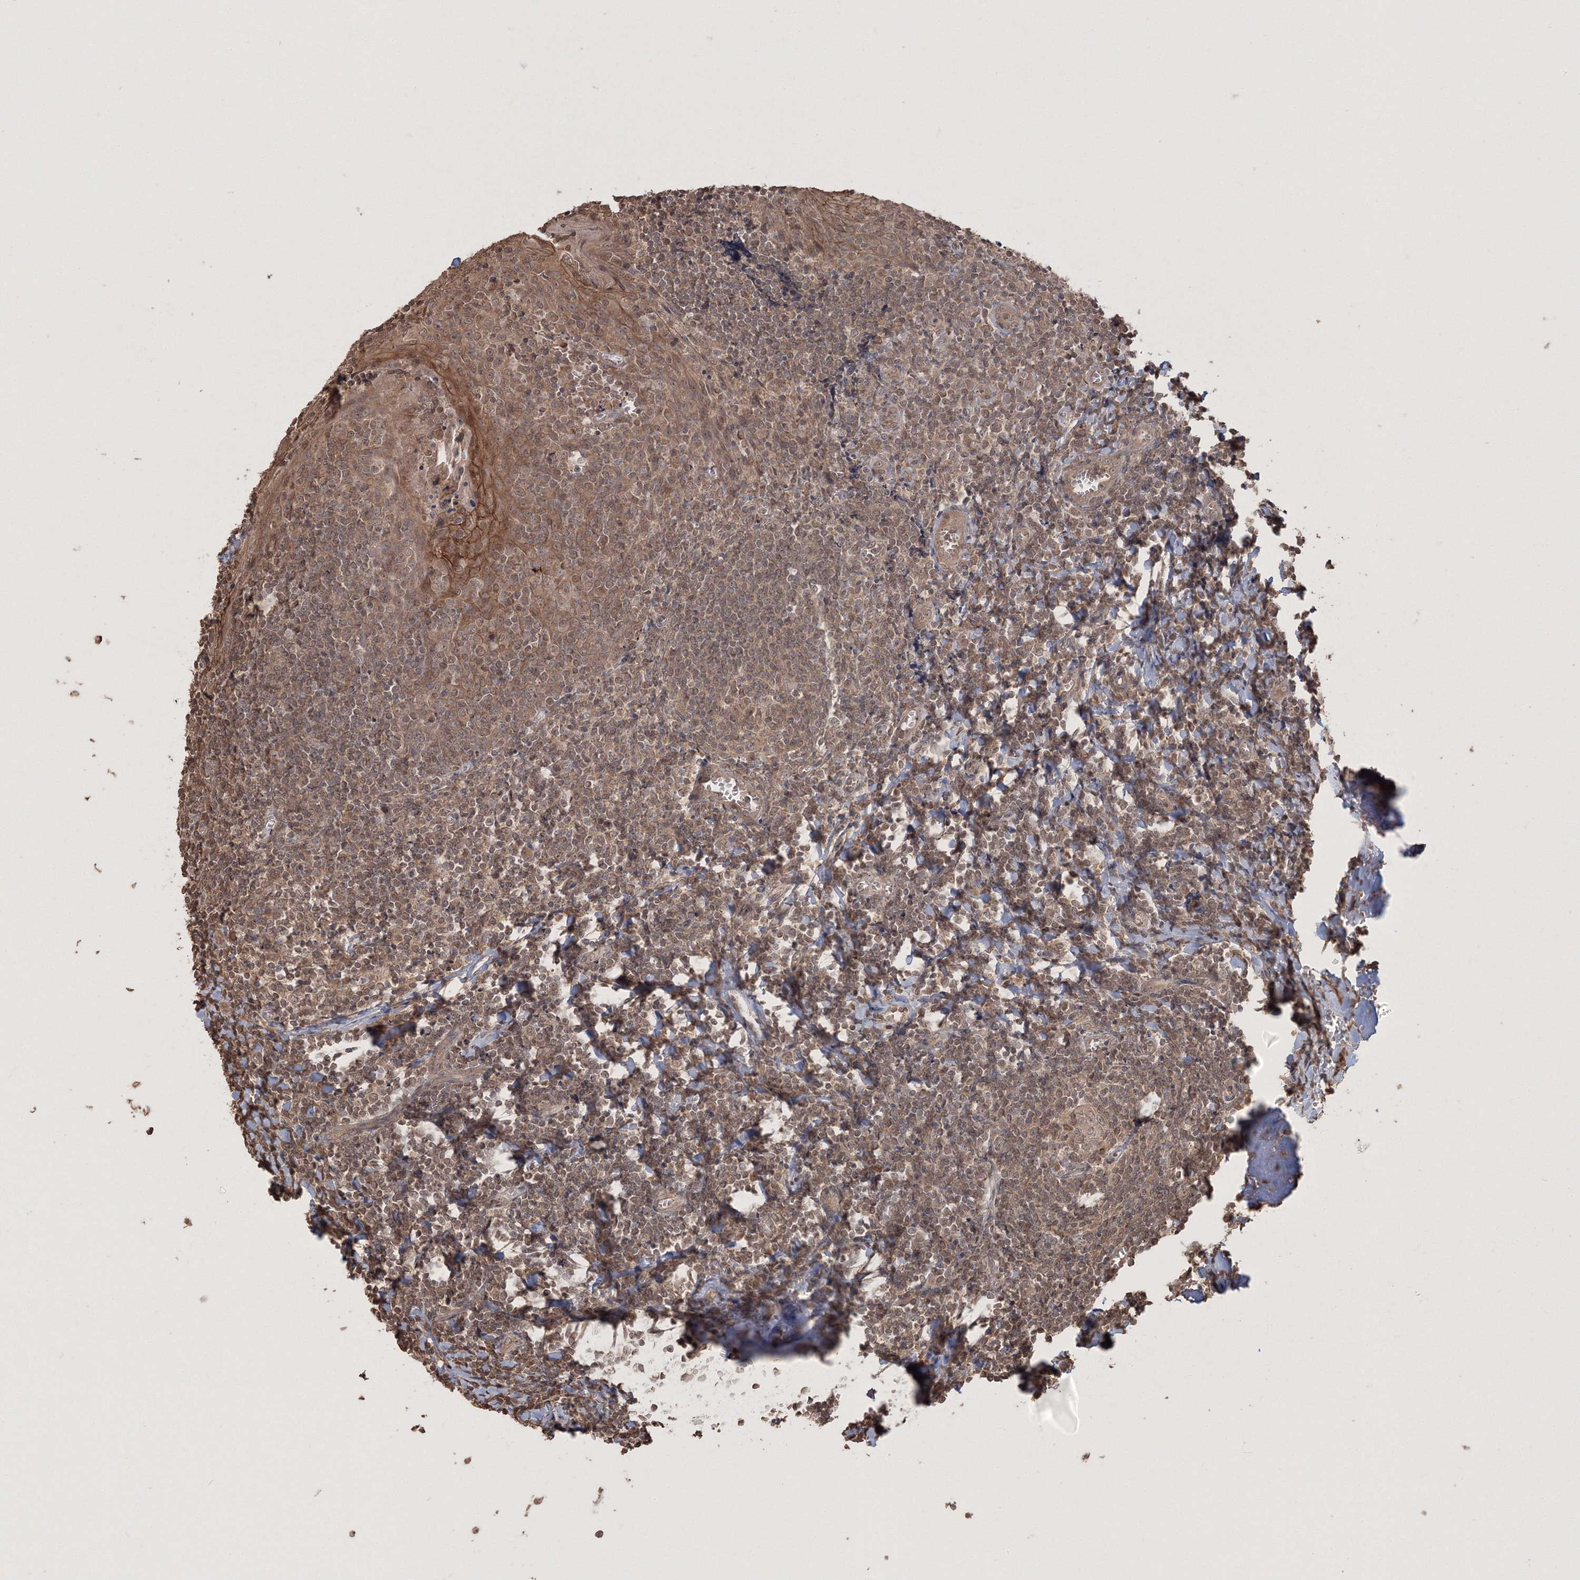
{"staining": {"intensity": "moderate", "quantity": "<25%", "location": "cytoplasmic/membranous,nuclear"}, "tissue": "tonsil", "cell_type": "Germinal center cells", "image_type": "normal", "snomed": [{"axis": "morphology", "description": "Normal tissue, NOS"}, {"axis": "topography", "description": "Tonsil"}], "caption": "Protein staining of benign tonsil displays moderate cytoplasmic/membranous,nuclear positivity in about <25% of germinal center cells.", "gene": "CCDC122", "patient": {"sex": "male", "age": 27}}